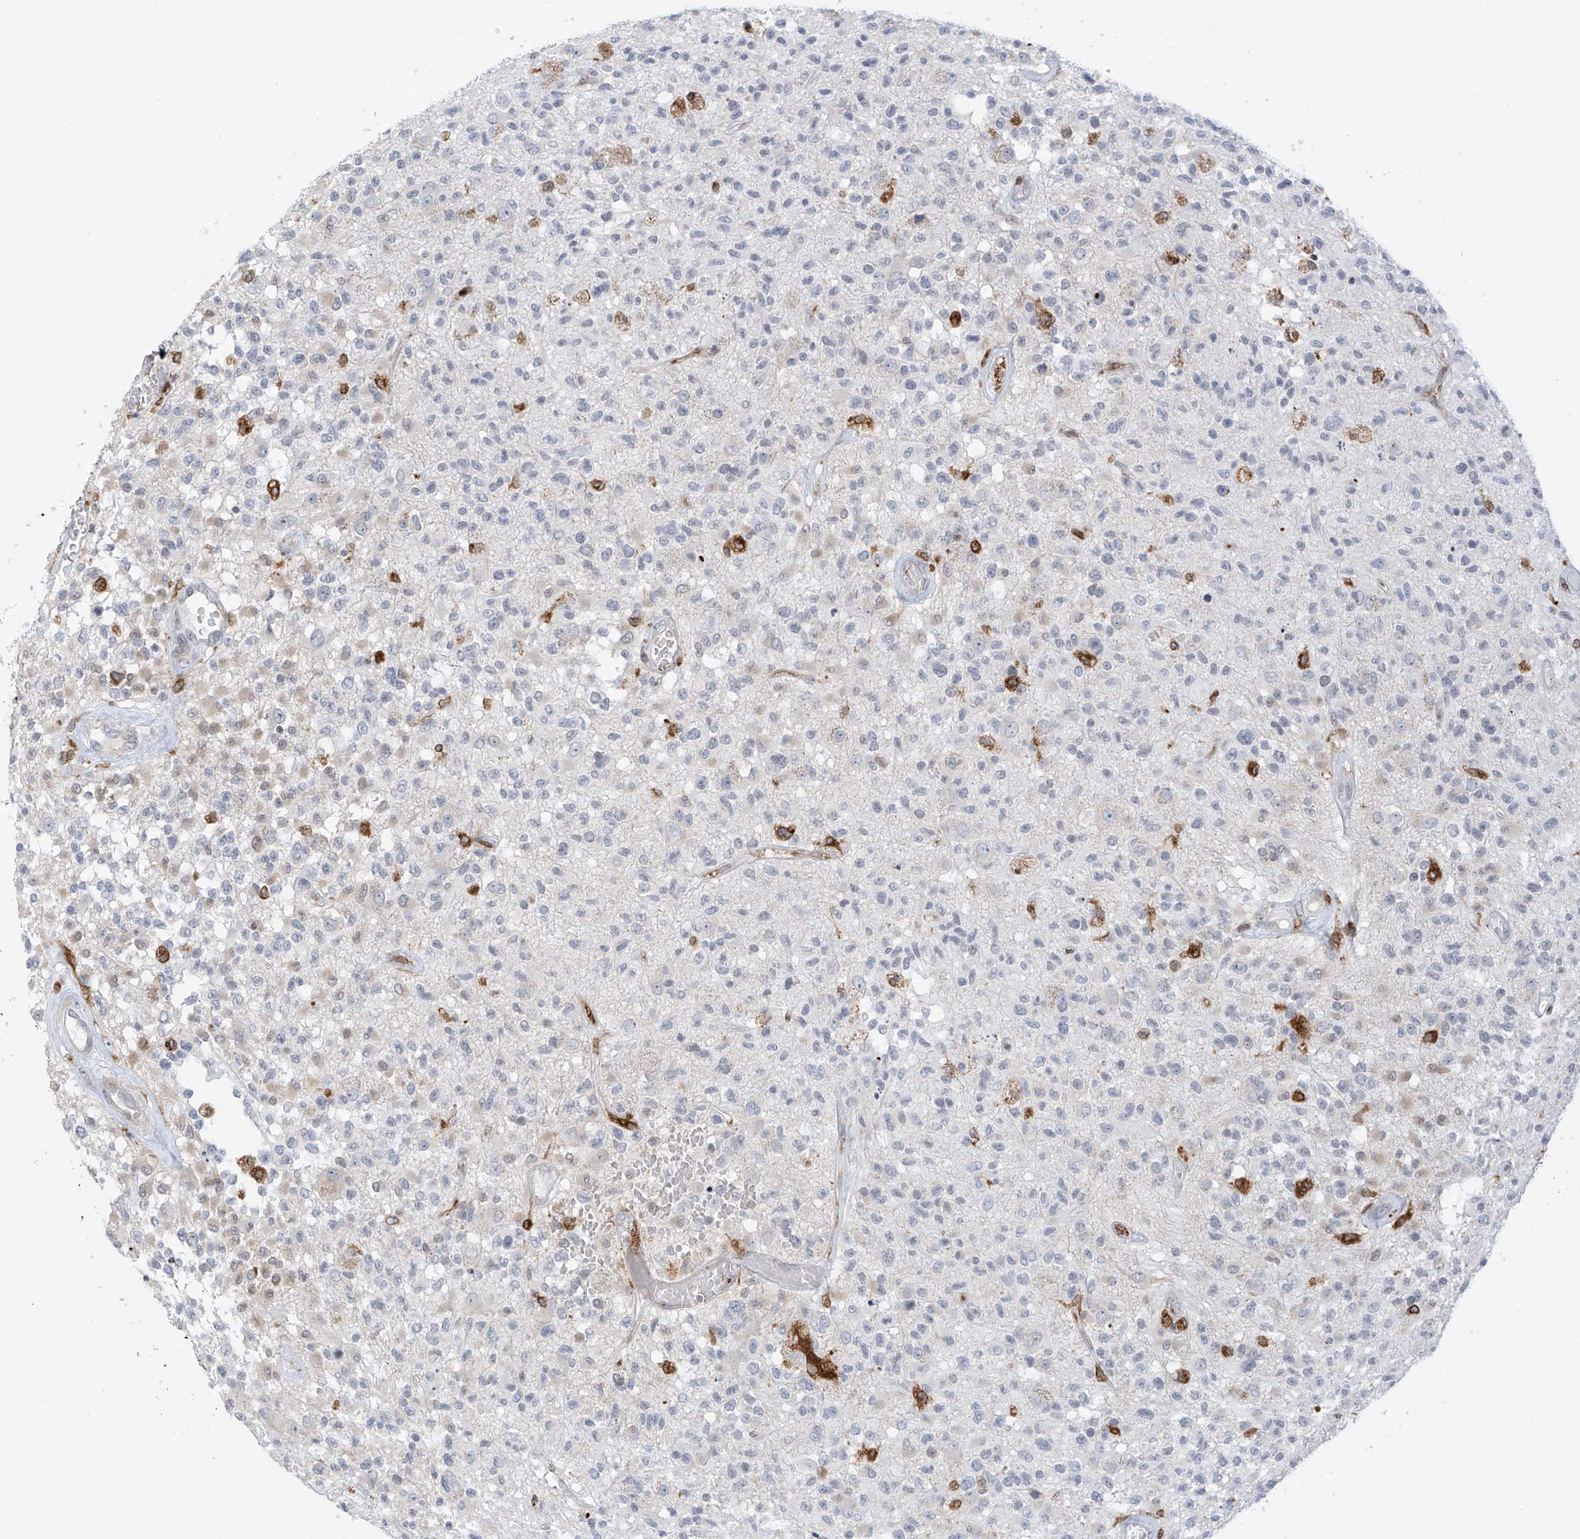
{"staining": {"intensity": "negative", "quantity": "none", "location": "none"}, "tissue": "glioma", "cell_type": "Tumor cells", "image_type": "cancer", "snomed": [{"axis": "morphology", "description": "Glioma, malignant, High grade"}, {"axis": "morphology", "description": "Glioblastoma, NOS"}, {"axis": "topography", "description": "Brain"}], "caption": "Immunohistochemical staining of glioma demonstrates no significant staining in tumor cells.", "gene": "TBXAS1", "patient": {"sex": "male", "age": 60}}